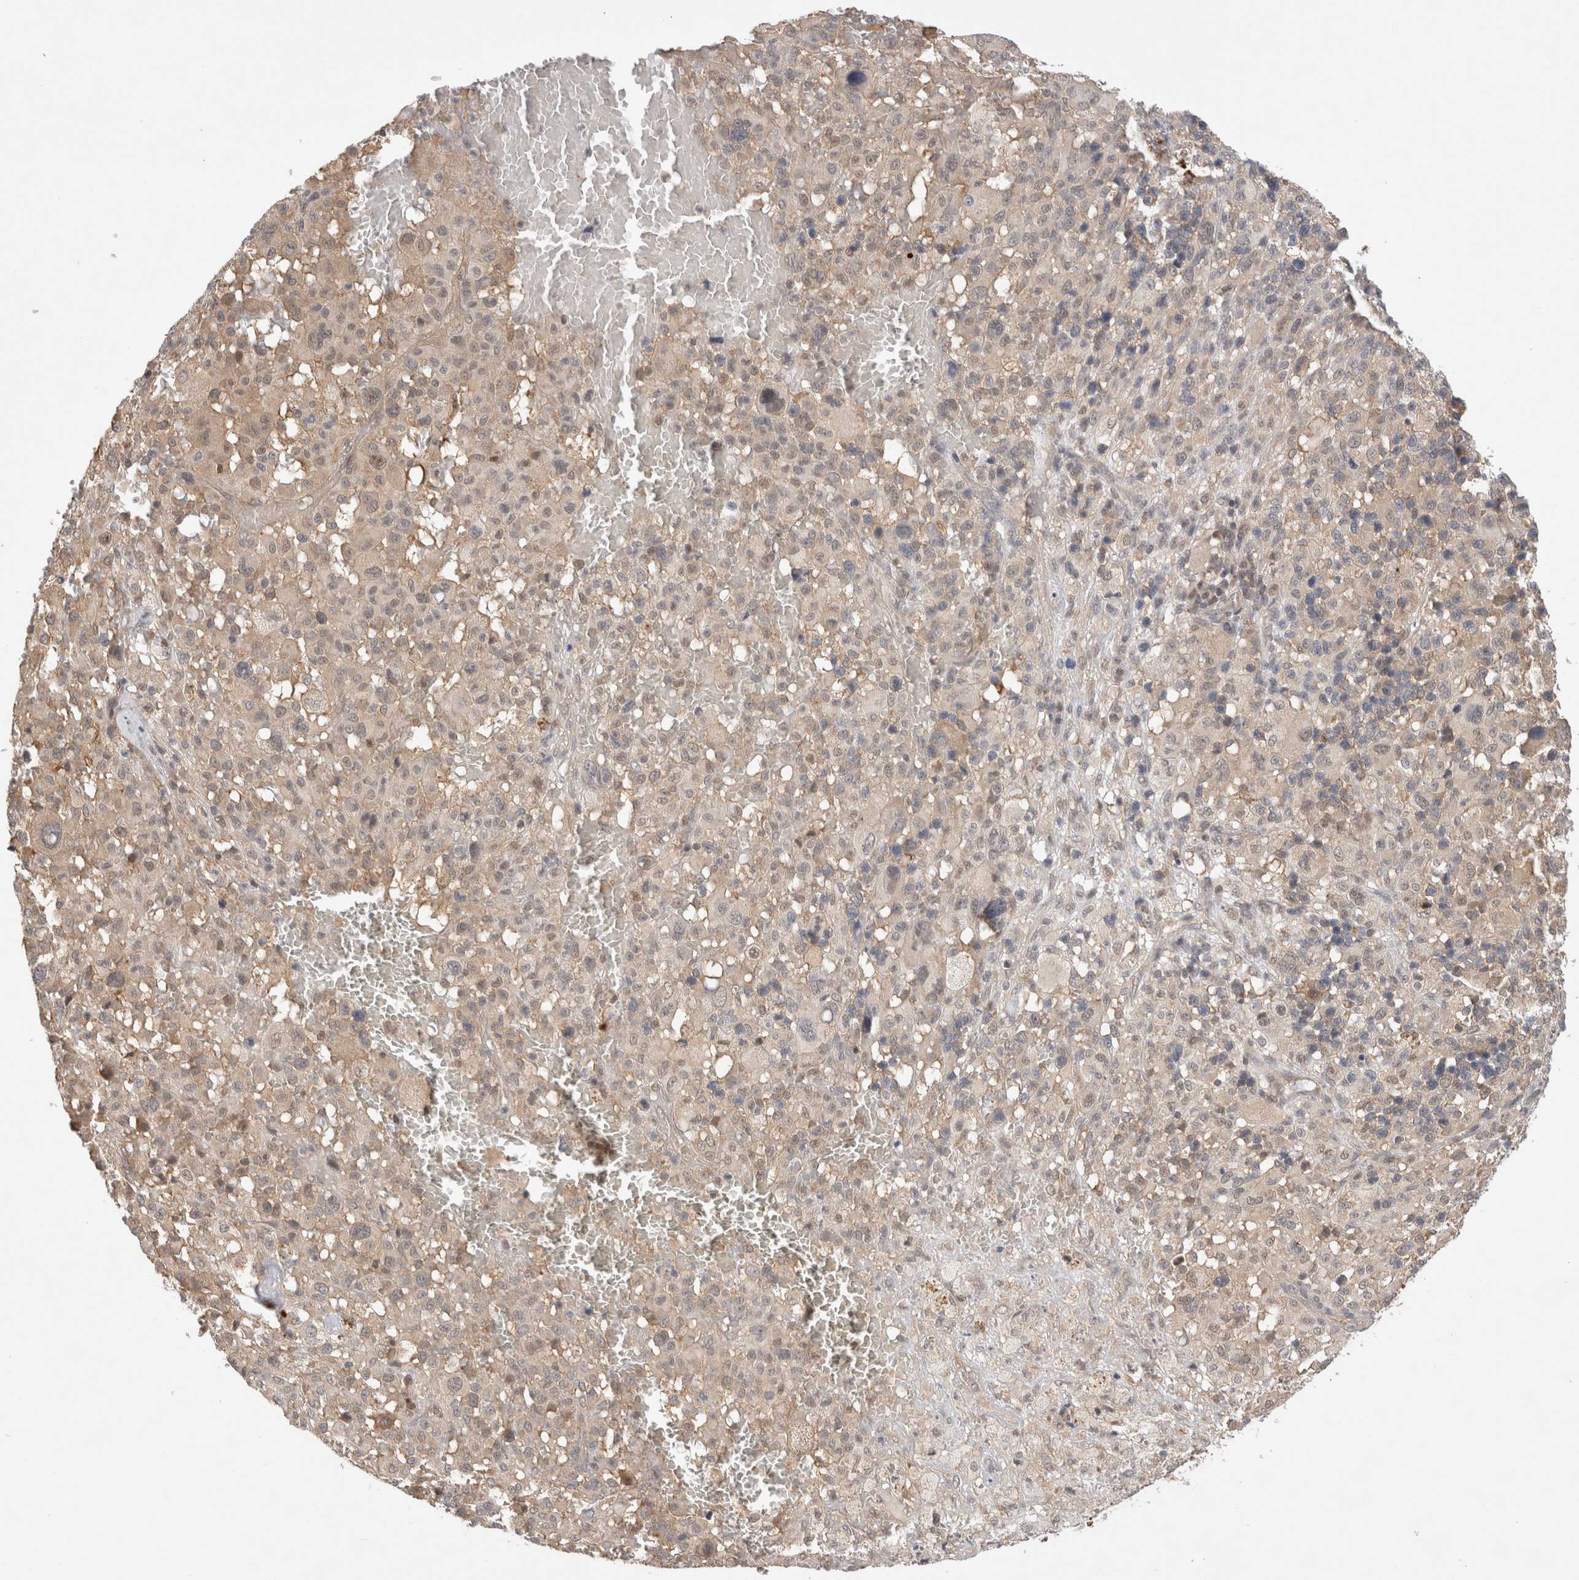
{"staining": {"intensity": "weak", "quantity": "<25%", "location": "cytoplasmic/membranous"}, "tissue": "melanoma", "cell_type": "Tumor cells", "image_type": "cancer", "snomed": [{"axis": "morphology", "description": "Malignant melanoma, Metastatic site"}, {"axis": "topography", "description": "Skin"}], "caption": "The image displays no staining of tumor cells in melanoma.", "gene": "EIF3E", "patient": {"sex": "female", "age": 74}}